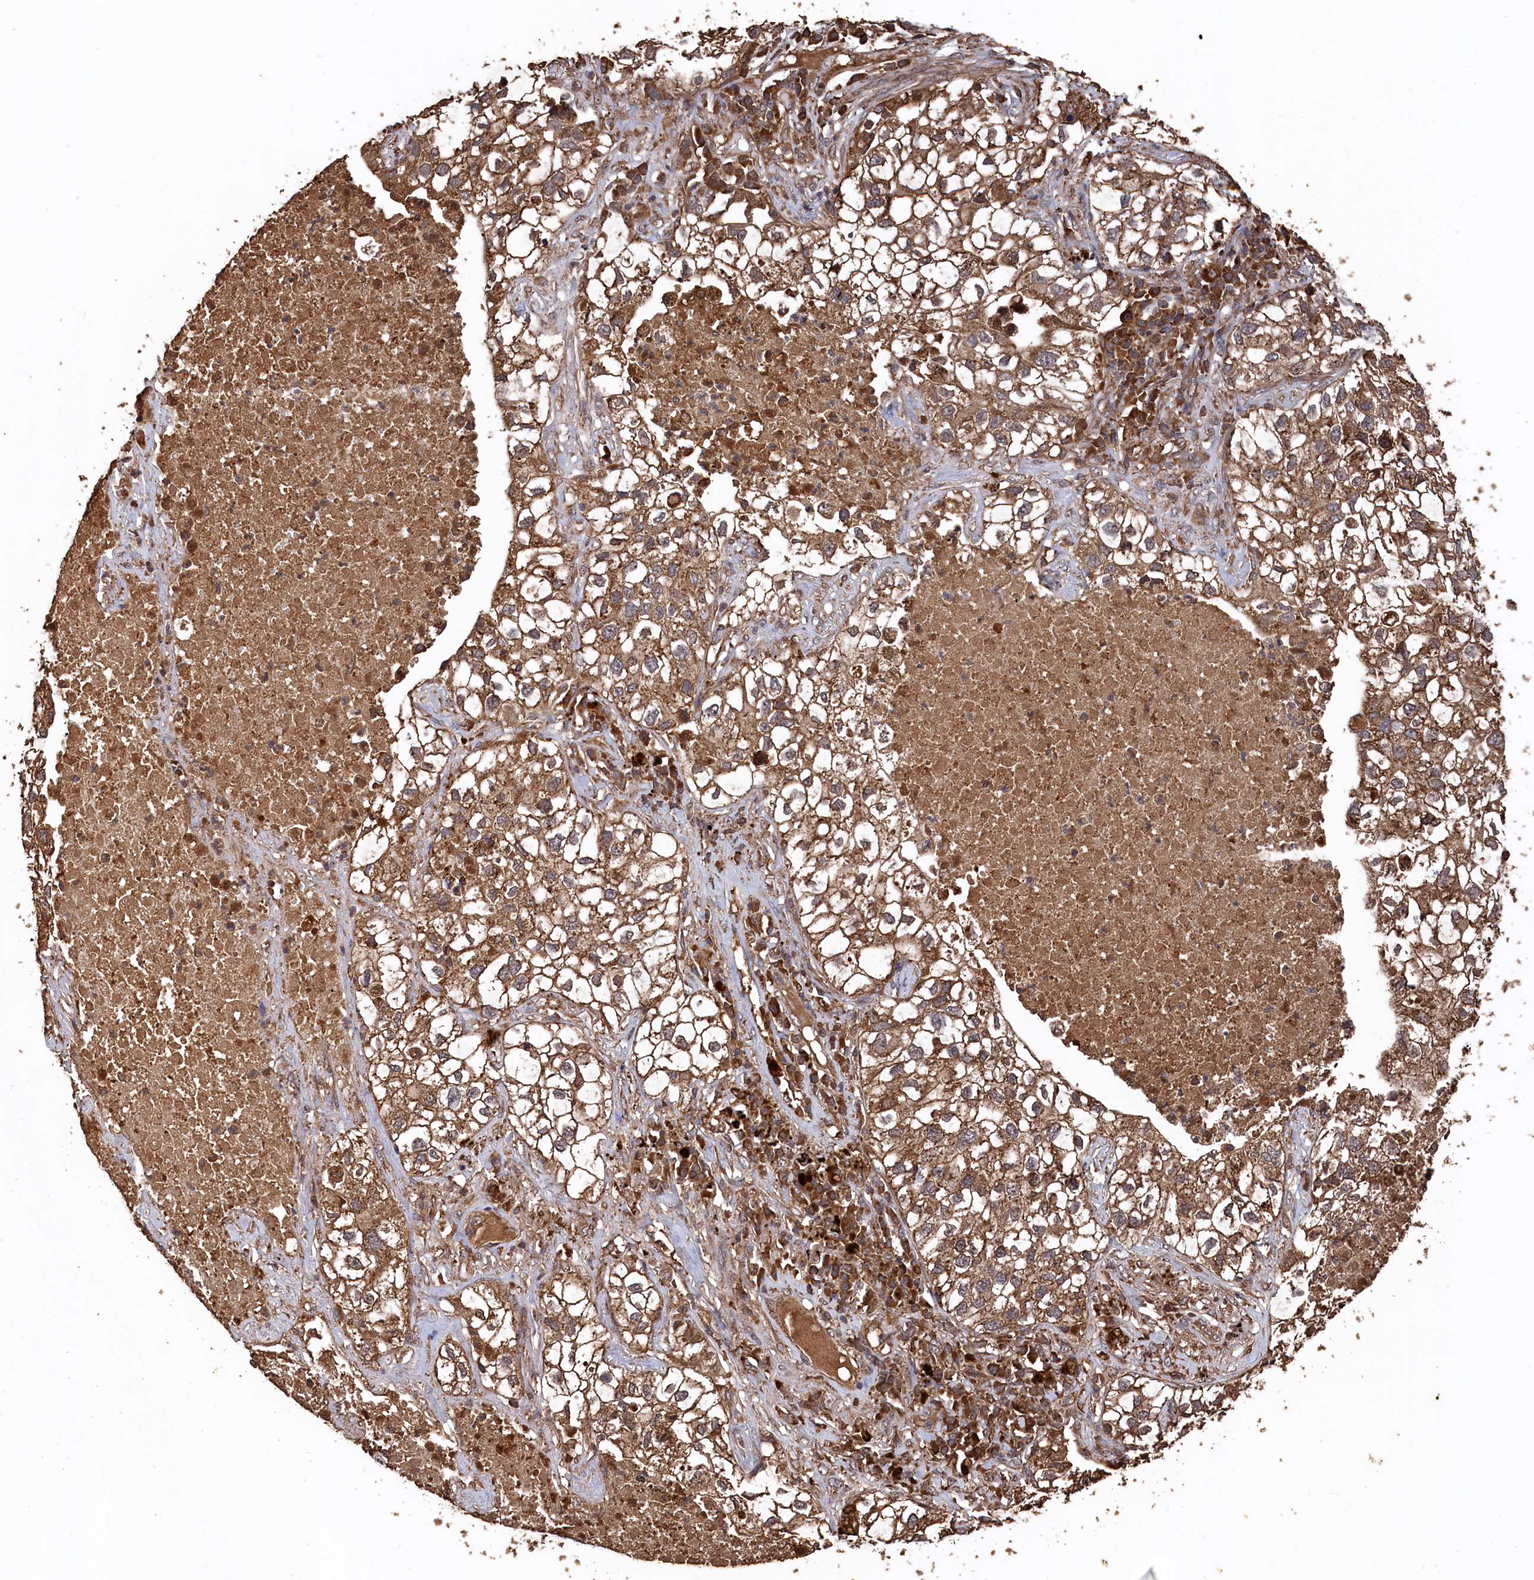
{"staining": {"intensity": "moderate", "quantity": ">75%", "location": "cytoplasmic/membranous"}, "tissue": "lung cancer", "cell_type": "Tumor cells", "image_type": "cancer", "snomed": [{"axis": "morphology", "description": "Adenocarcinoma, NOS"}, {"axis": "topography", "description": "Lung"}], "caption": "IHC image of neoplastic tissue: lung cancer stained using immunohistochemistry (IHC) demonstrates medium levels of moderate protein expression localized specifically in the cytoplasmic/membranous of tumor cells, appearing as a cytoplasmic/membranous brown color.", "gene": "SNX33", "patient": {"sex": "male", "age": 63}}